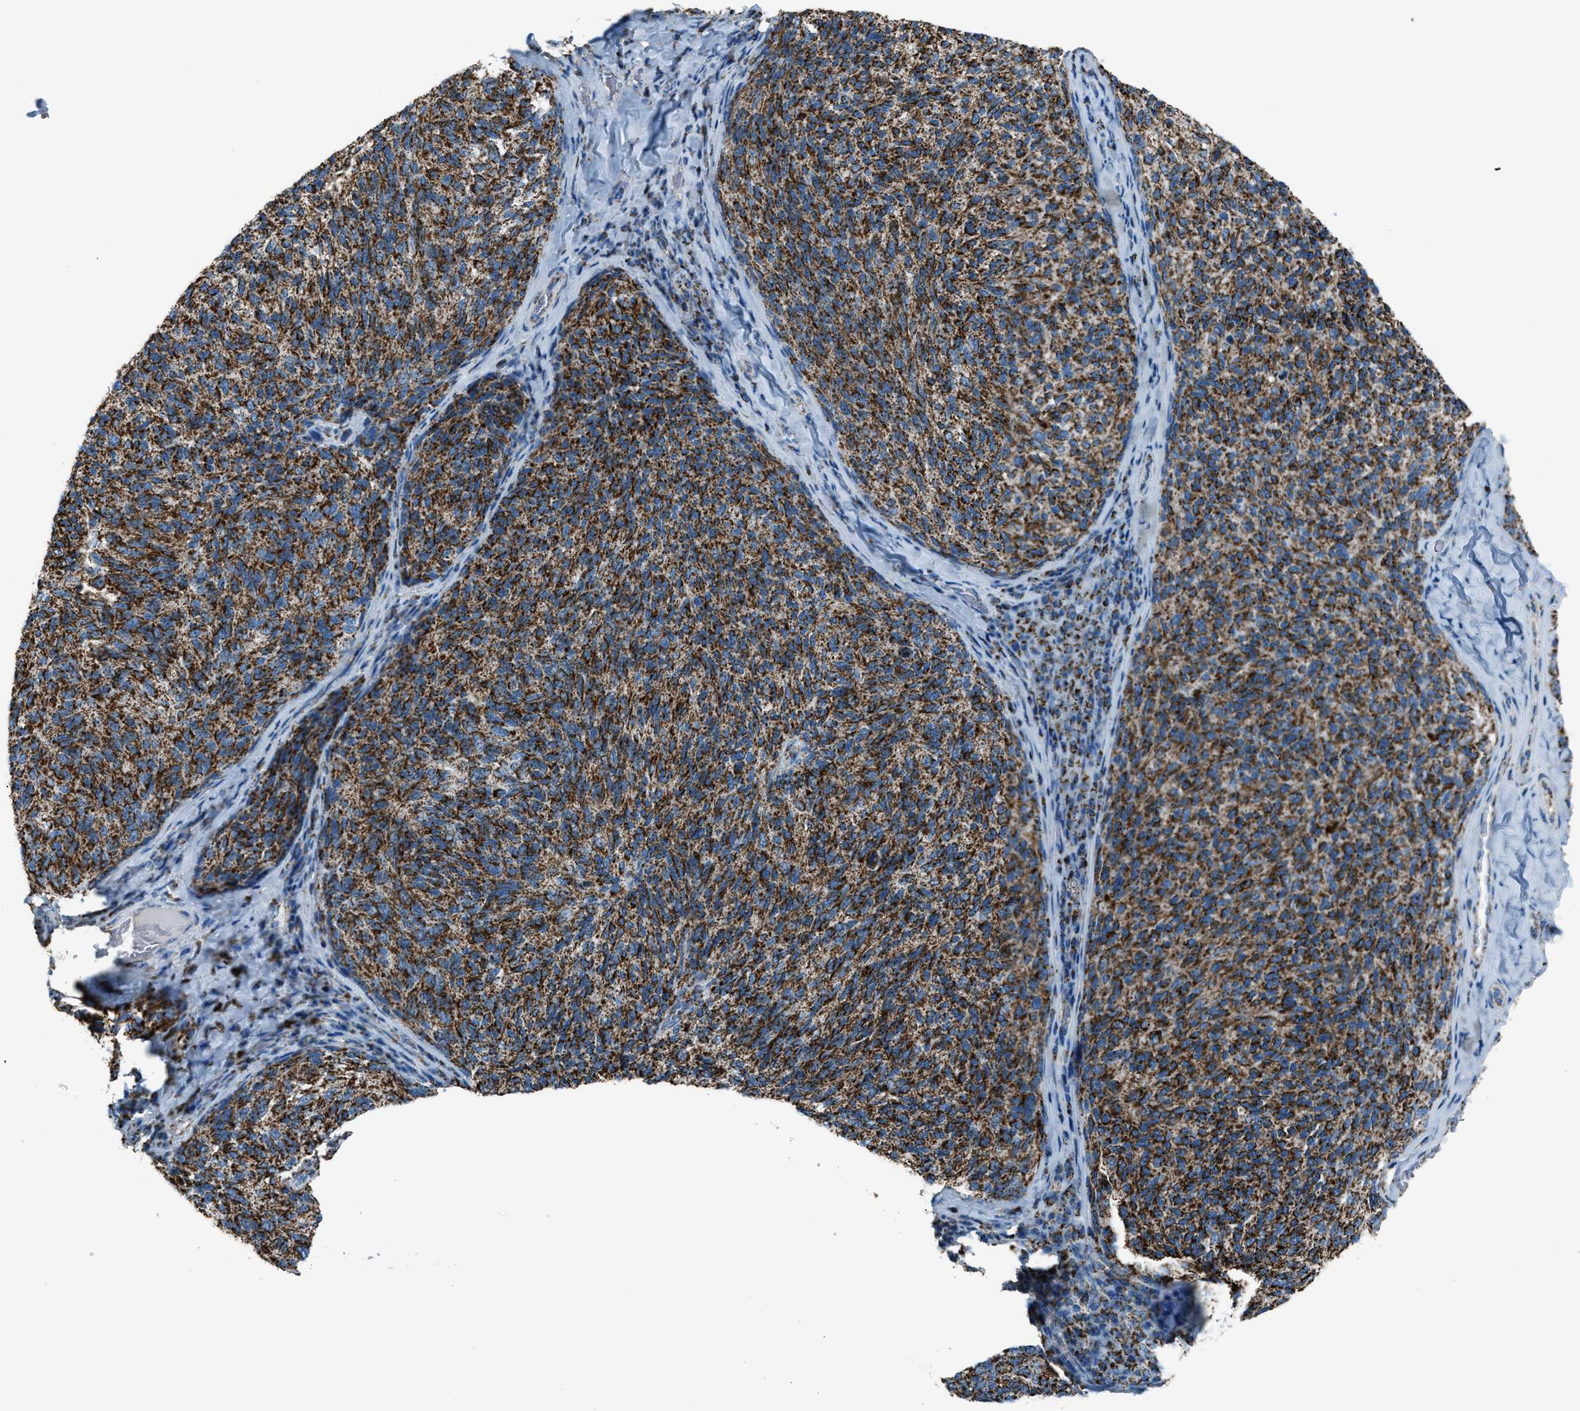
{"staining": {"intensity": "strong", "quantity": ">75%", "location": "cytoplasmic/membranous"}, "tissue": "melanoma", "cell_type": "Tumor cells", "image_type": "cancer", "snomed": [{"axis": "morphology", "description": "Malignant melanoma, NOS"}, {"axis": "topography", "description": "Skin"}], "caption": "Human malignant melanoma stained with a protein marker exhibits strong staining in tumor cells.", "gene": "MDH2", "patient": {"sex": "female", "age": 73}}